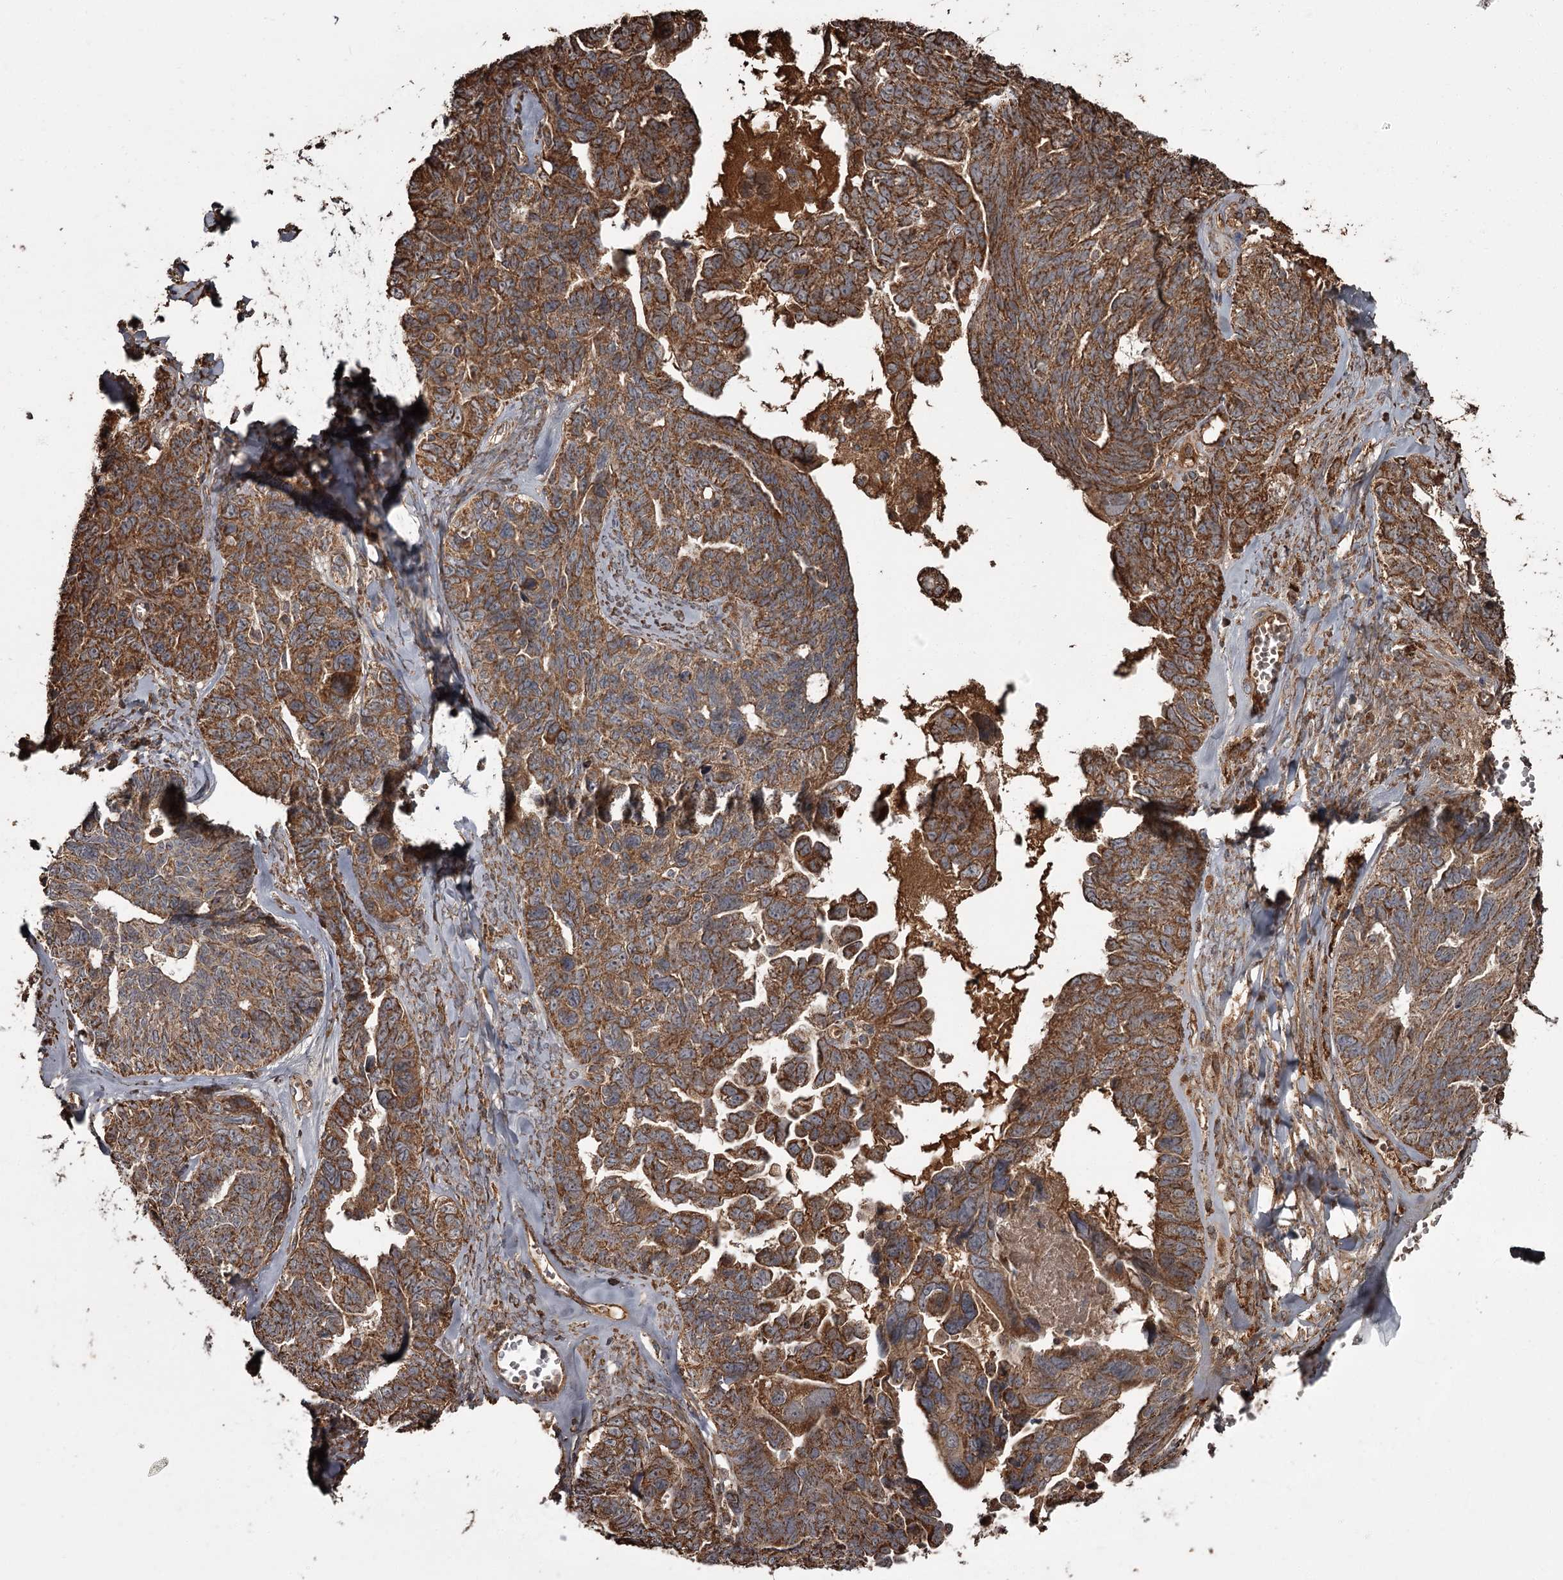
{"staining": {"intensity": "strong", "quantity": ">75%", "location": "cytoplasmic/membranous"}, "tissue": "ovarian cancer", "cell_type": "Tumor cells", "image_type": "cancer", "snomed": [{"axis": "morphology", "description": "Cystadenocarcinoma, serous, NOS"}, {"axis": "topography", "description": "Ovary"}], "caption": "Tumor cells exhibit high levels of strong cytoplasmic/membranous positivity in about >75% of cells in human serous cystadenocarcinoma (ovarian).", "gene": "THAP9", "patient": {"sex": "female", "age": 79}}